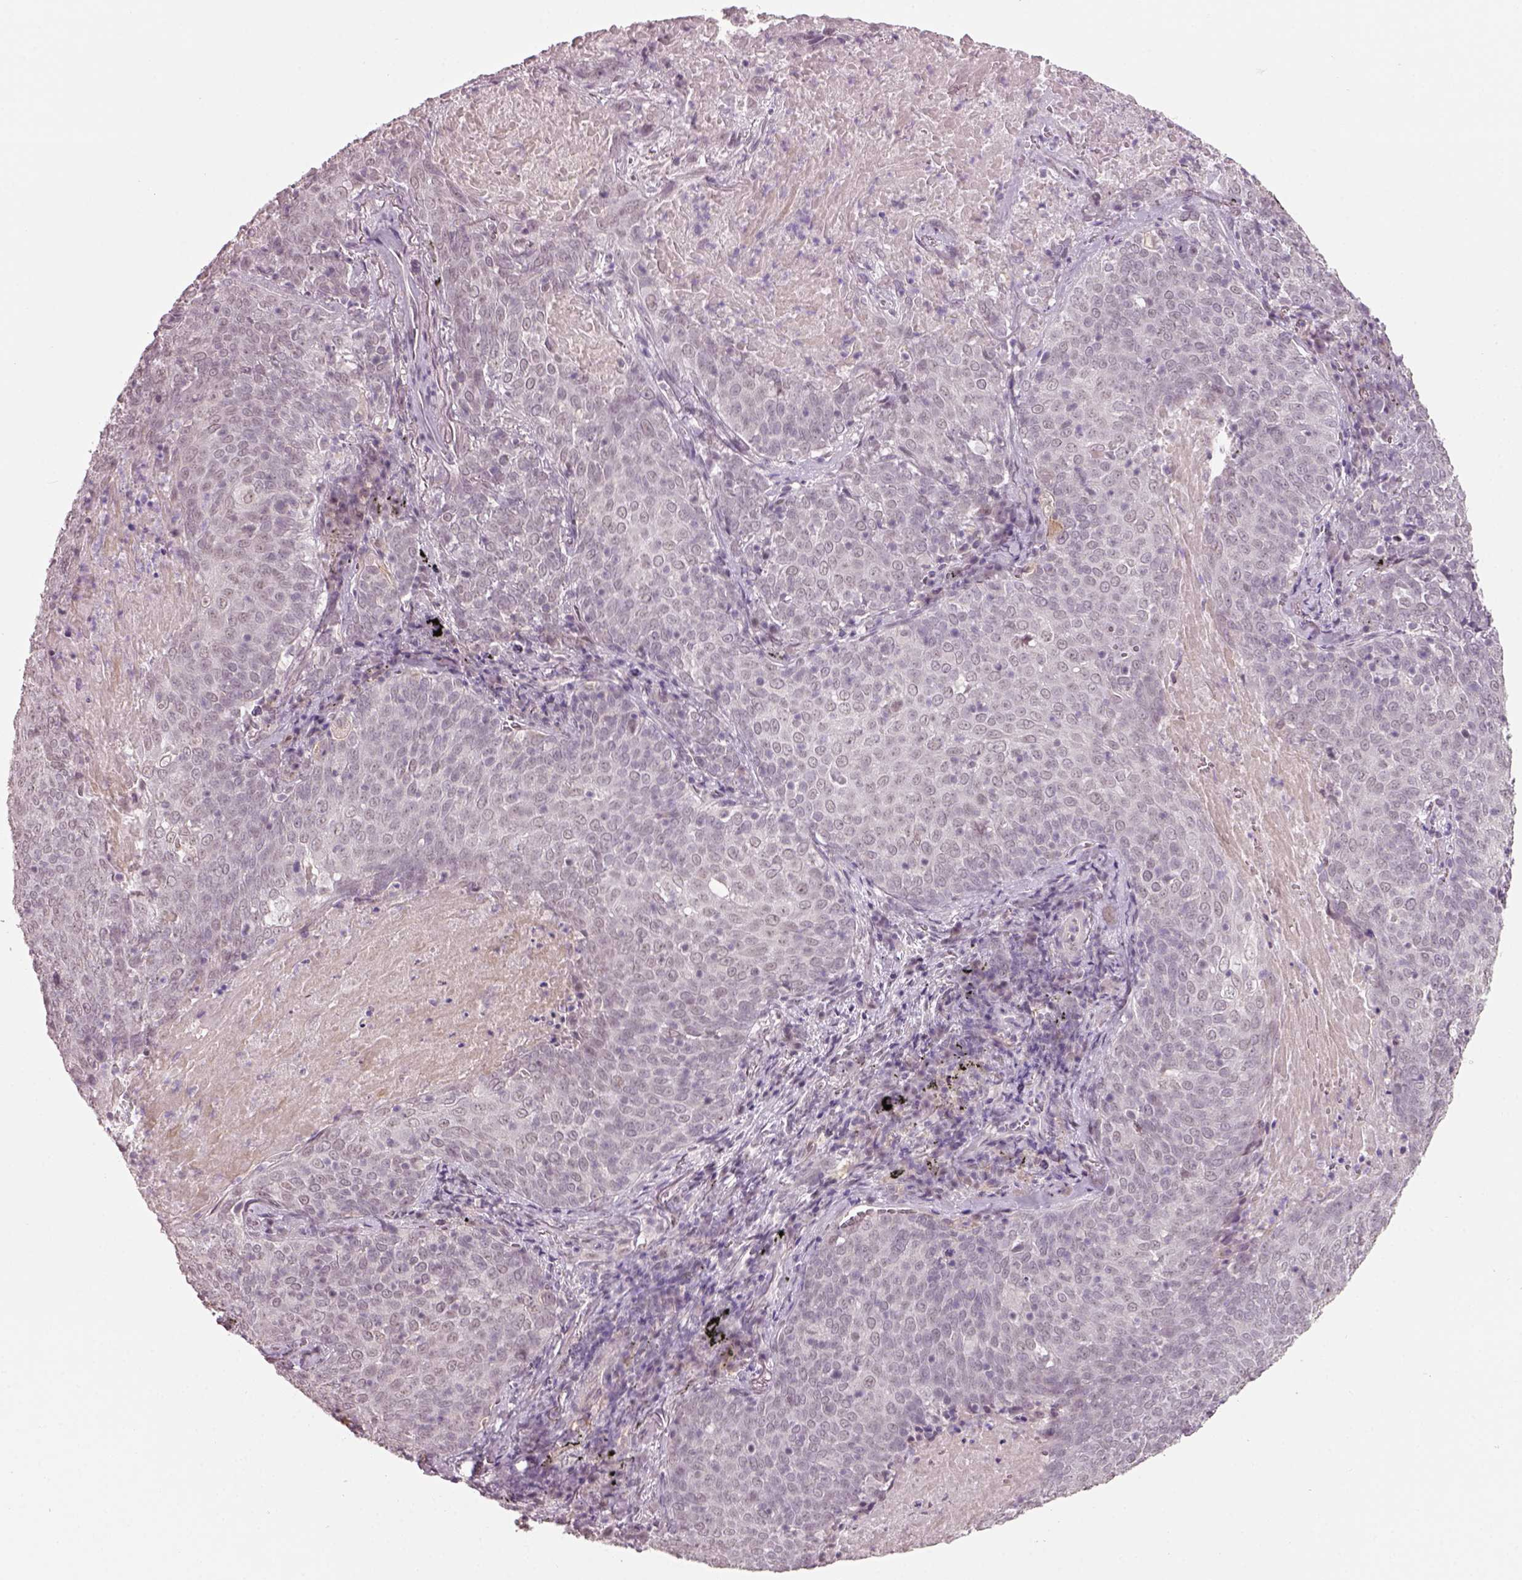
{"staining": {"intensity": "negative", "quantity": "none", "location": "none"}, "tissue": "lung cancer", "cell_type": "Tumor cells", "image_type": "cancer", "snomed": [{"axis": "morphology", "description": "Squamous cell carcinoma, NOS"}, {"axis": "topography", "description": "Lung"}], "caption": "Immunohistochemistry micrograph of neoplastic tissue: squamous cell carcinoma (lung) stained with DAB (3,3'-diaminobenzidine) shows no significant protein positivity in tumor cells.", "gene": "NAT8", "patient": {"sex": "male", "age": 82}}